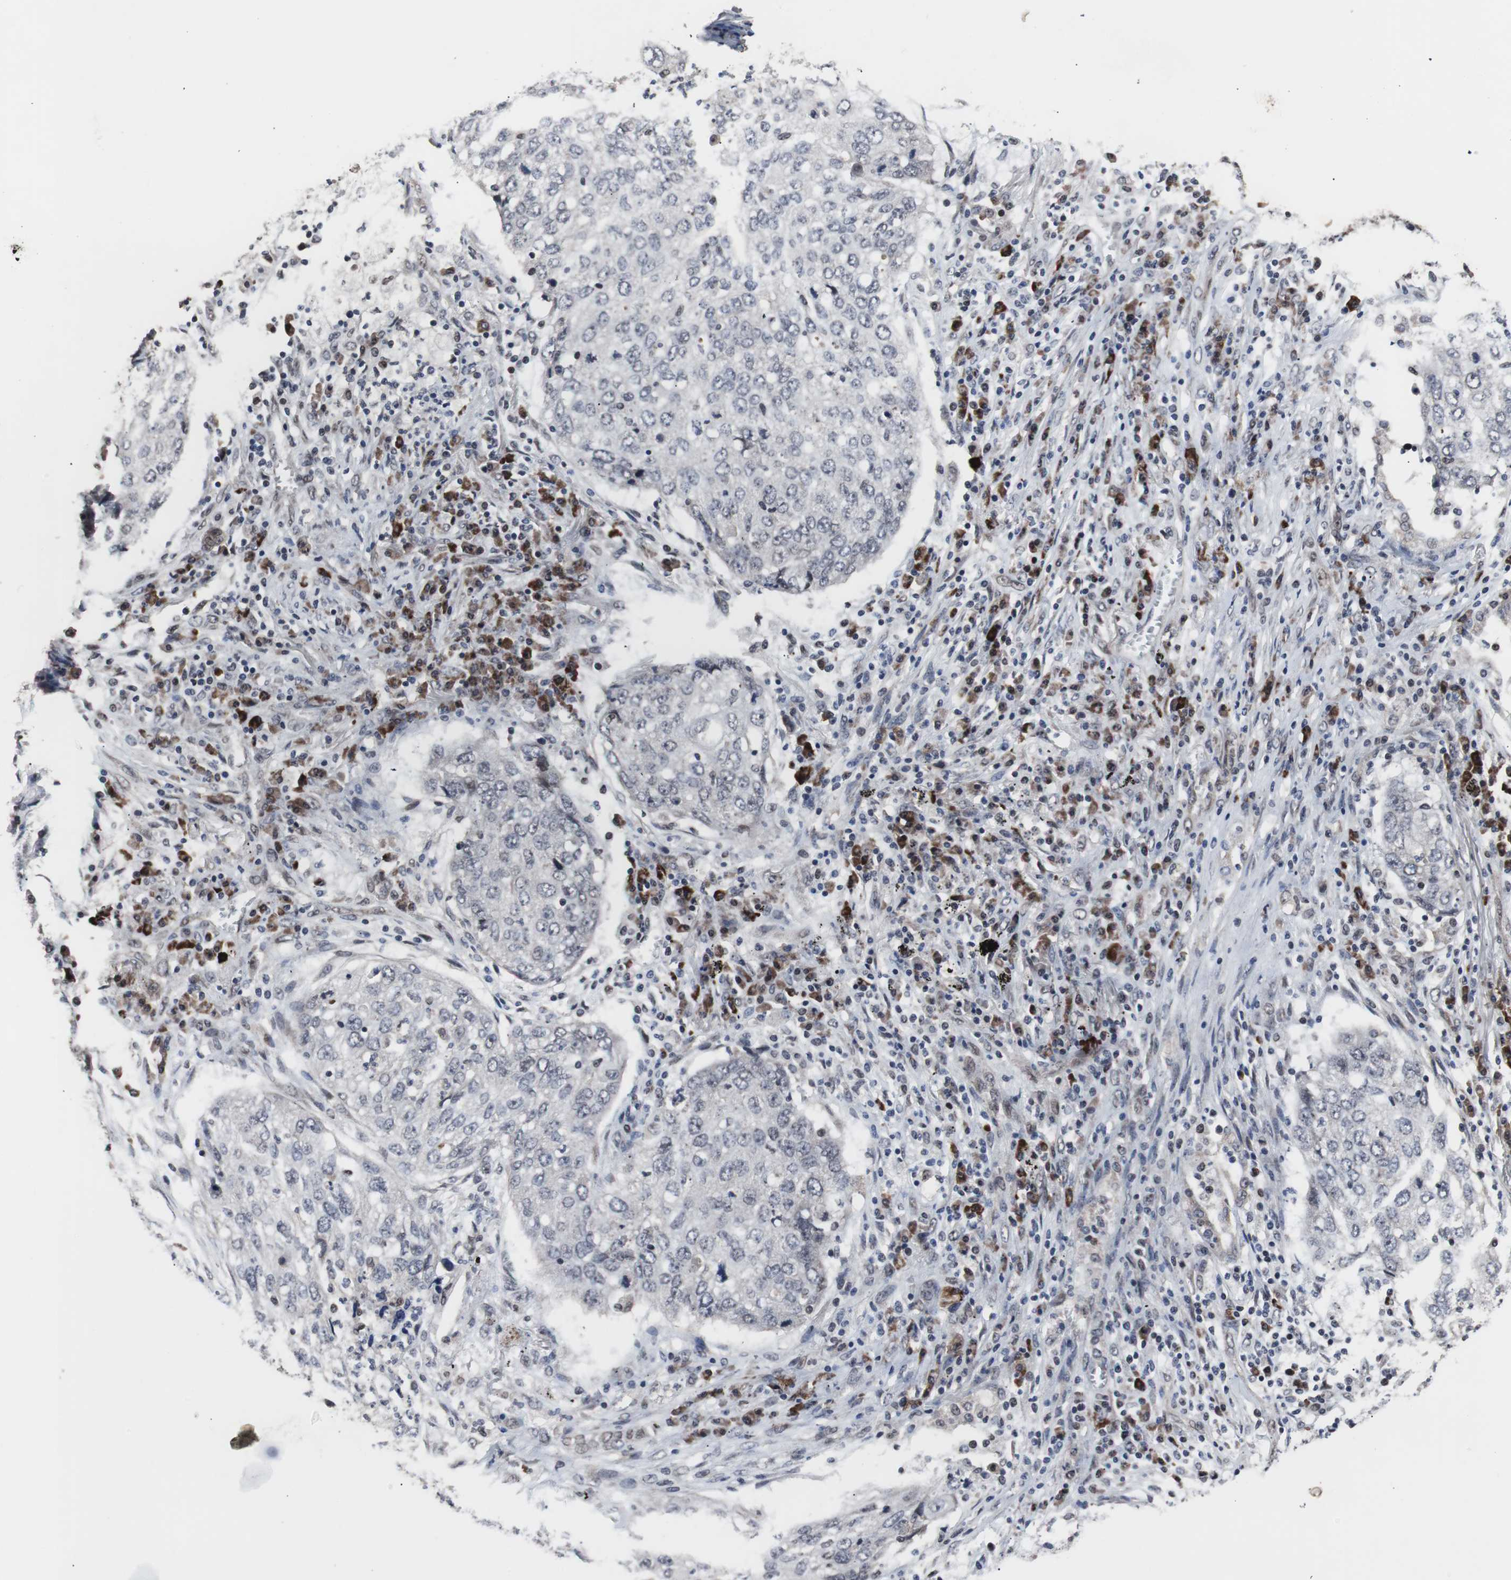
{"staining": {"intensity": "negative", "quantity": "none", "location": "none"}, "tissue": "lung cancer", "cell_type": "Tumor cells", "image_type": "cancer", "snomed": [{"axis": "morphology", "description": "Squamous cell carcinoma, NOS"}, {"axis": "topography", "description": "Lung"}], "caption": "There is no significant positivity in tumor cells of lung squamous cell carcinoma.", "gene": "GTF2F2", "patient": {"sex": "female", "age": 63}}